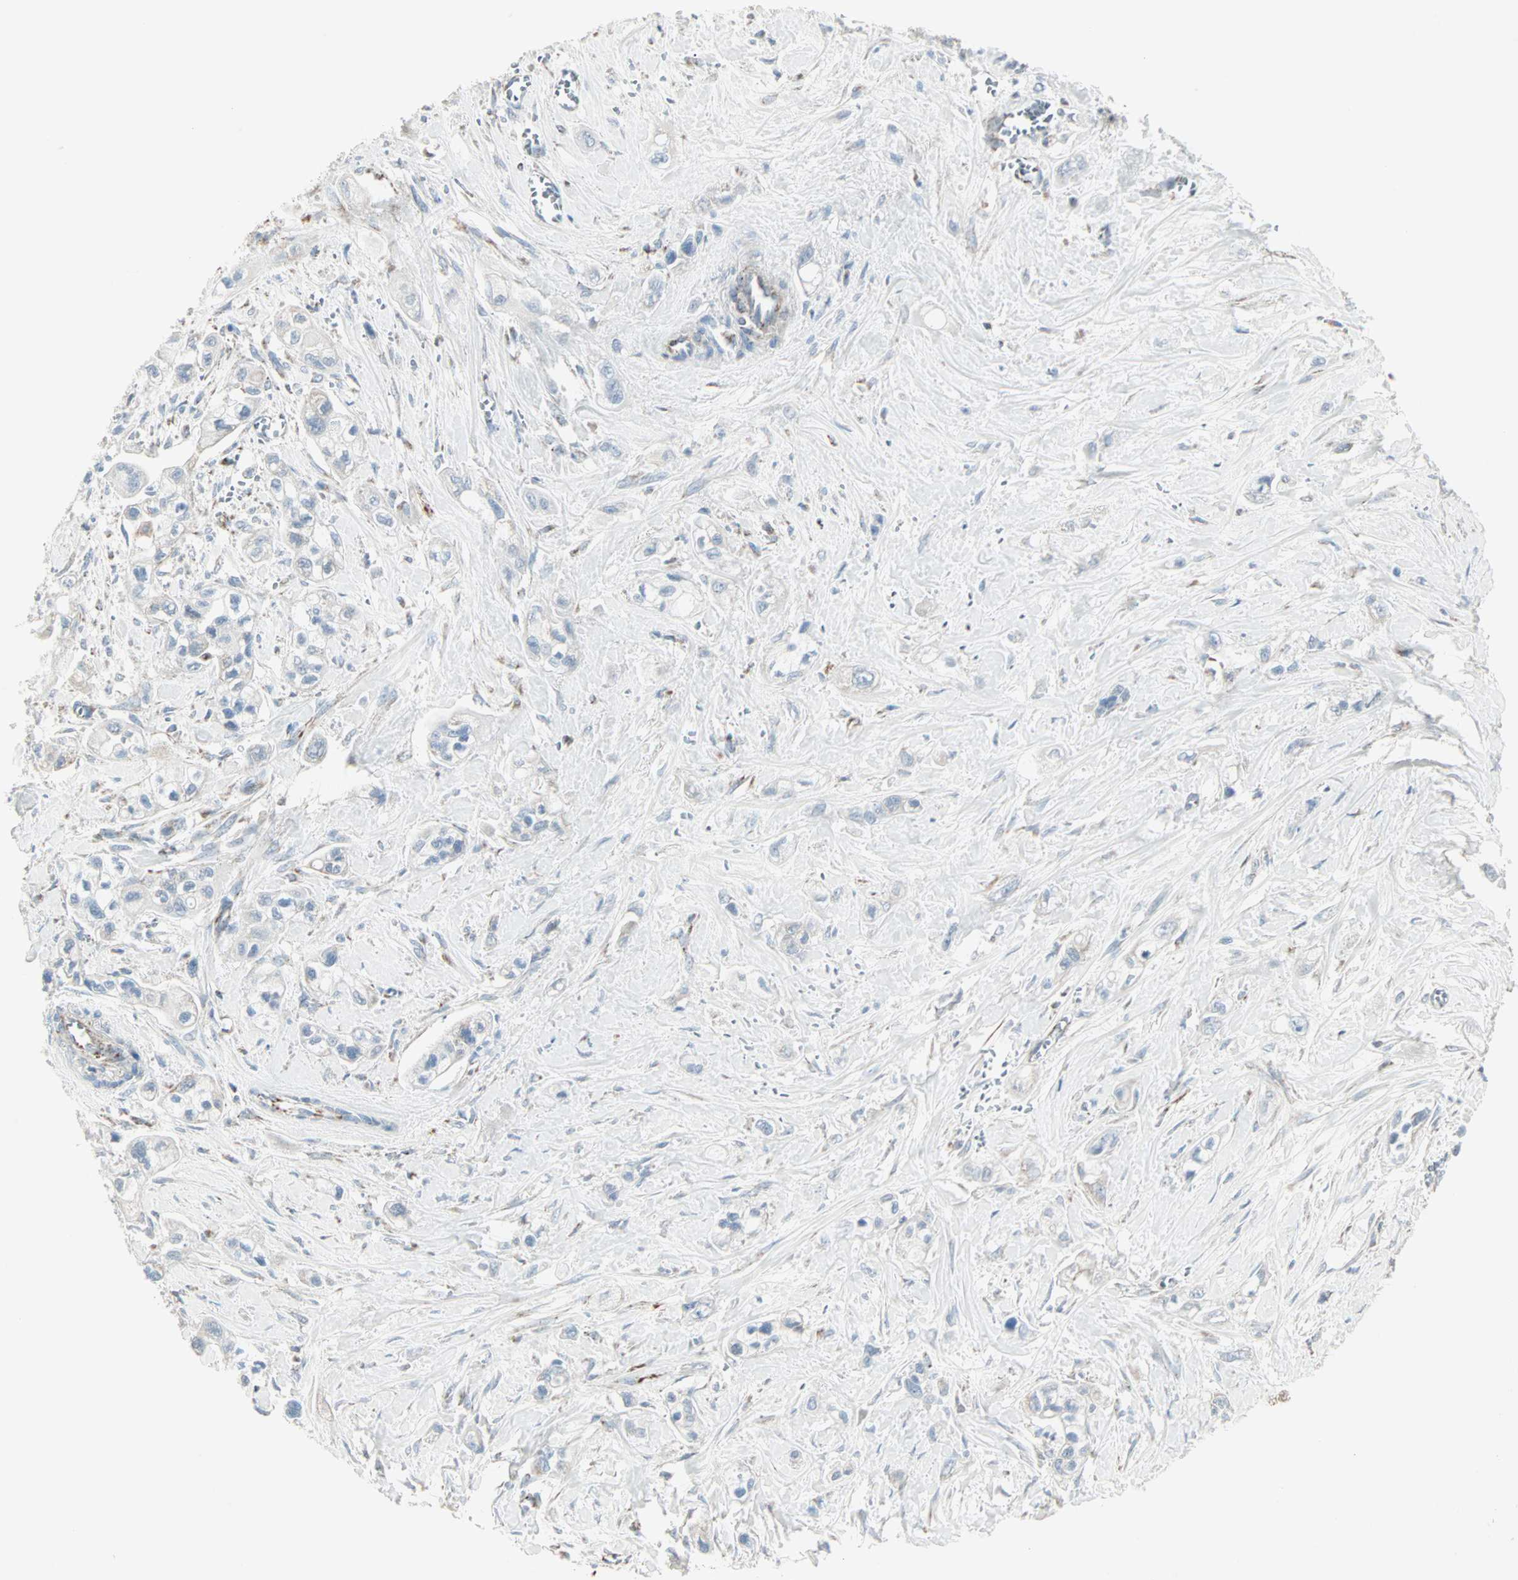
{"staining": {"intensity": "weak", "quantity": "<25%", "location": "cytoplasmic/membranous"}, "tissue": "pancreatic cancer", "cell_type": "Tumor cells", "image_type": "cancer", "snomed": [{"axis": "morphology", "description": "Adenocarcinoma, NOS"}, {"axis": "topography", "description": "Pancreas"}], "caption": "Tumor cells are negative for brown protein staining in adenocarcinoma (pancreatic).", "gene": "IDH2", "patient": {"sex": "male", "age": 74}}